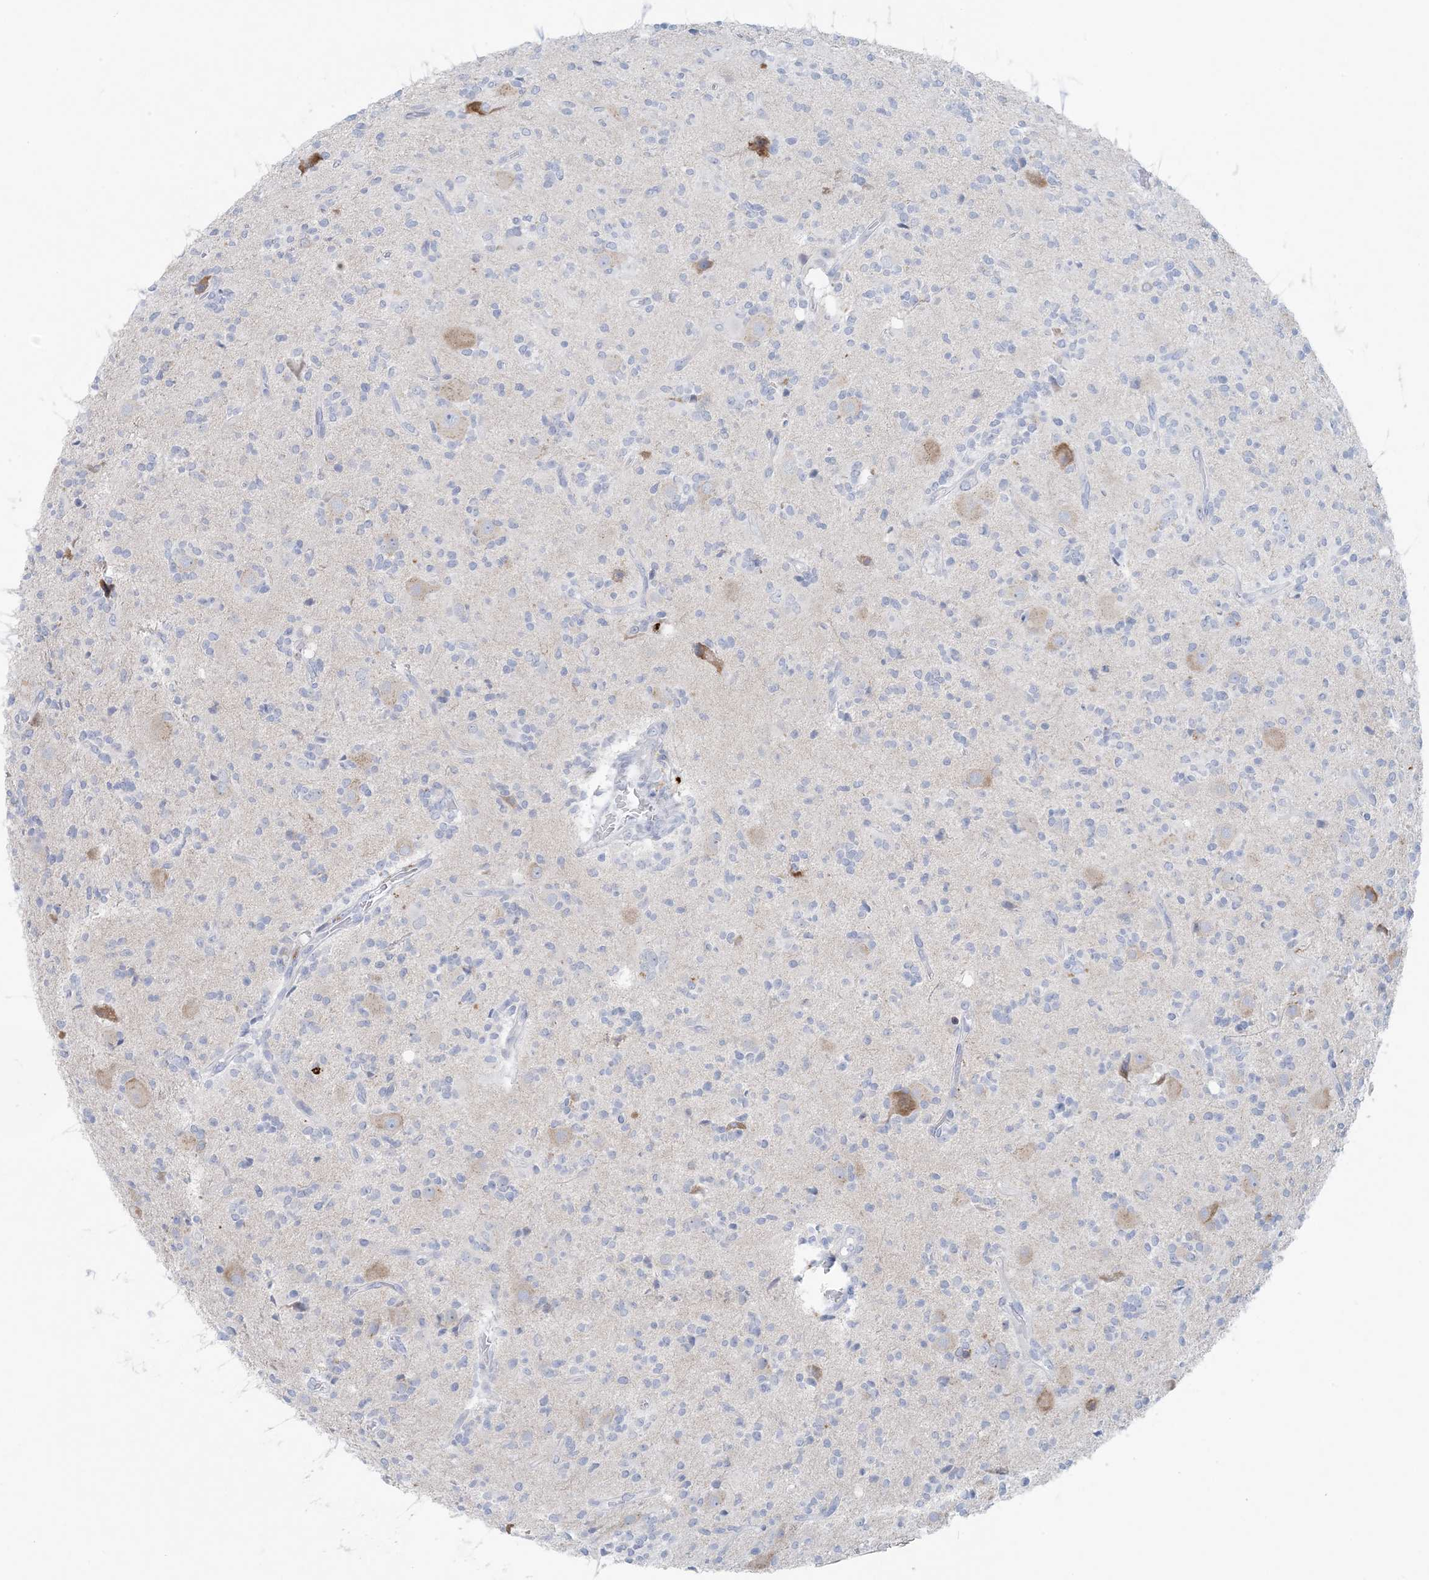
{"staining": {"intensity": "negative", "quantity": "none", "location": "none"}, "tissue": "glioma", "cell_type": "Tumor cells", "image_type": "cancer", "snomed": [{"axis": "morphology", "description": "Glioma, malignant, High grade"}, {"axis": "topography", "description": "Brain"}], "caption": "The immunohistochemistry micrograph has no significant expression in tumor cells of malignant high-grade glioma tissue.", "gene": "GABRG1", "patient": {"sex": "male", "age": 34}}